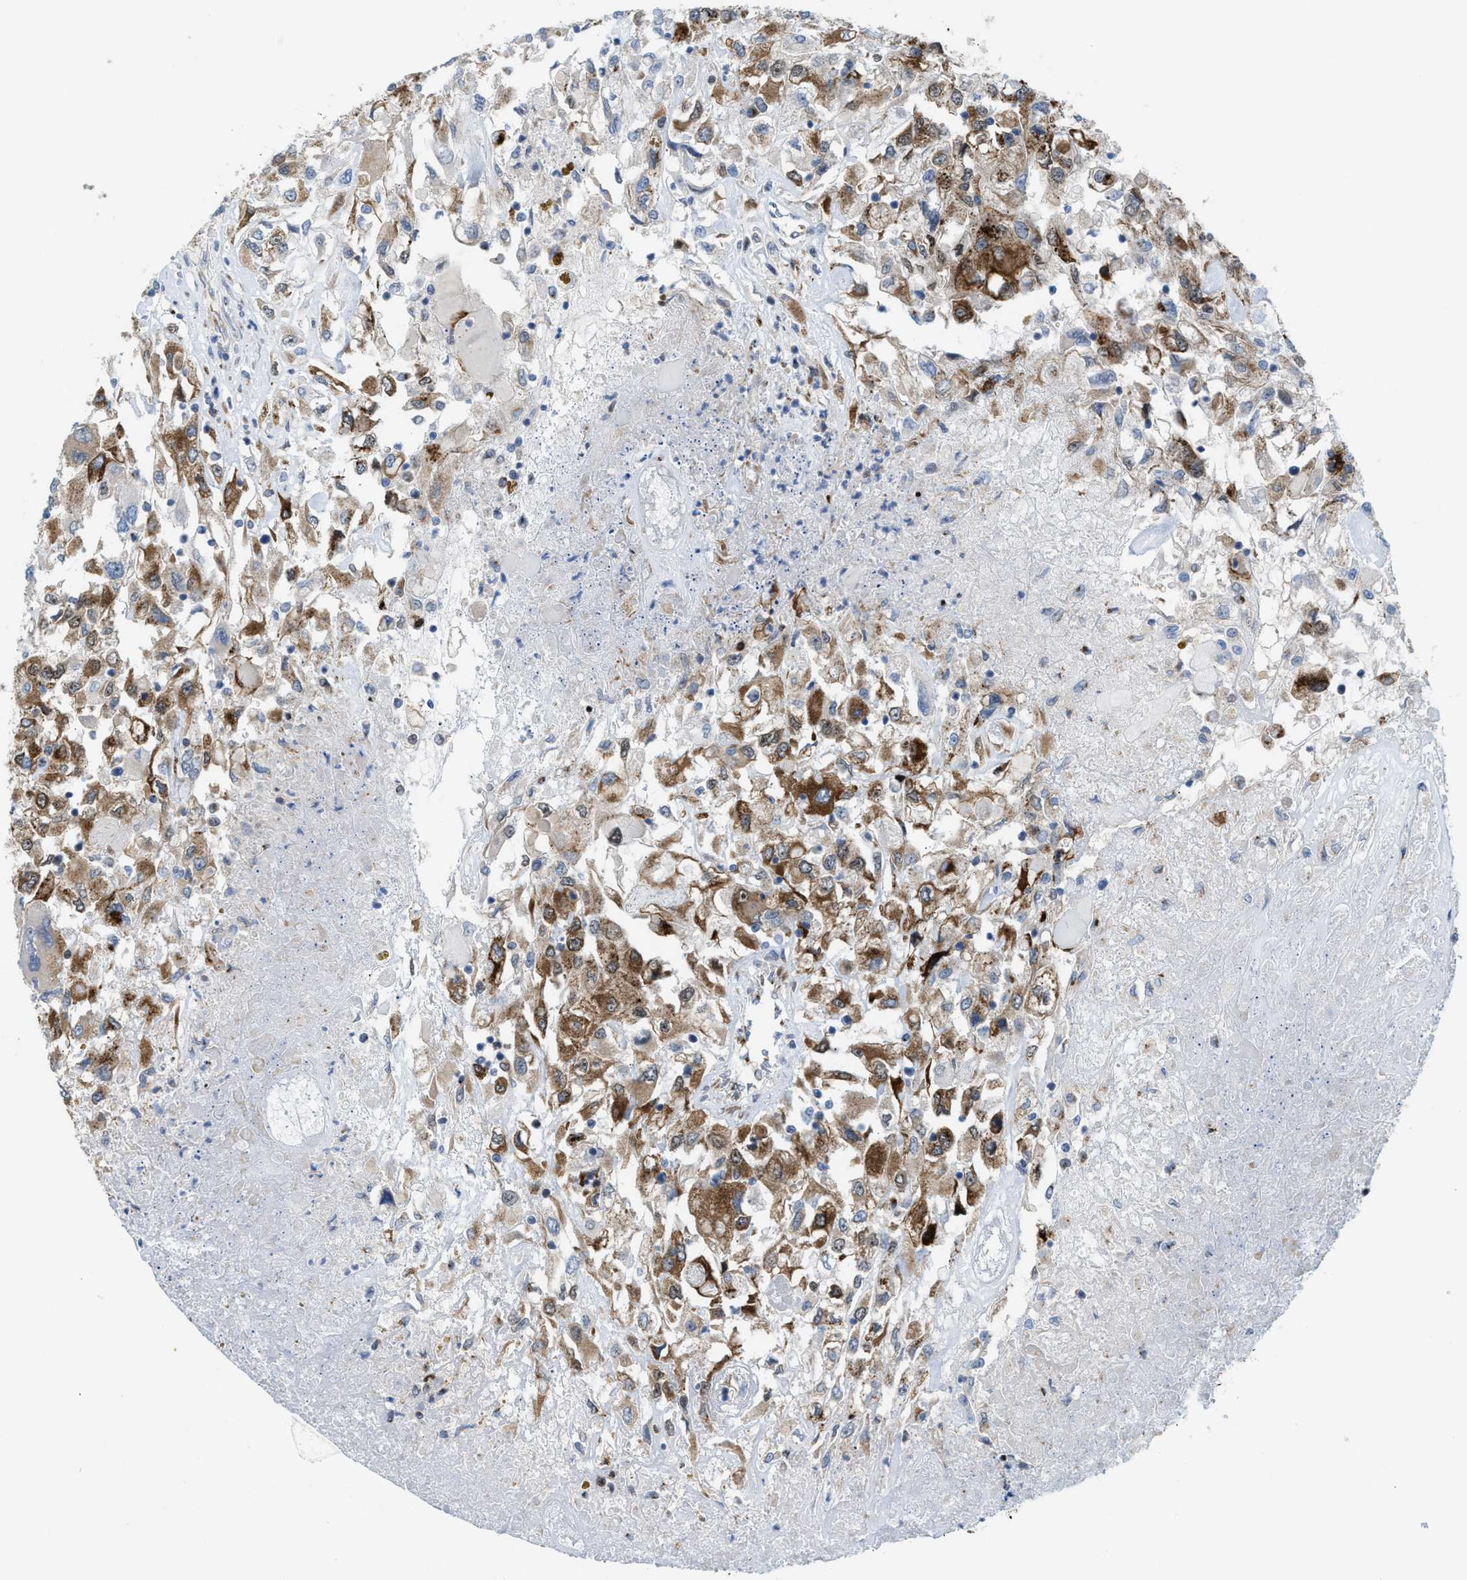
{"staining": {"intensity": "moderate", "quantity": ">75%", "location": "cytoplasmic/membranous"}, "tissue": "renal cancer", "cell_type": "Tumor cells", "image_type": "cancer", "snomed": [{"axis": "morphology", "description": "Adenocarcinoma, NOS"}, {"axis": "topography", "description": "Kidney"}], "caption": "Renal adenocarcinoma stained for a protein (brown) displays moderate cytoplasmic/membranous positive staining in approximately >75% of tumor cells.", "gene": "SLC38A10", "patient": {"sex": "female", "age": 52}}